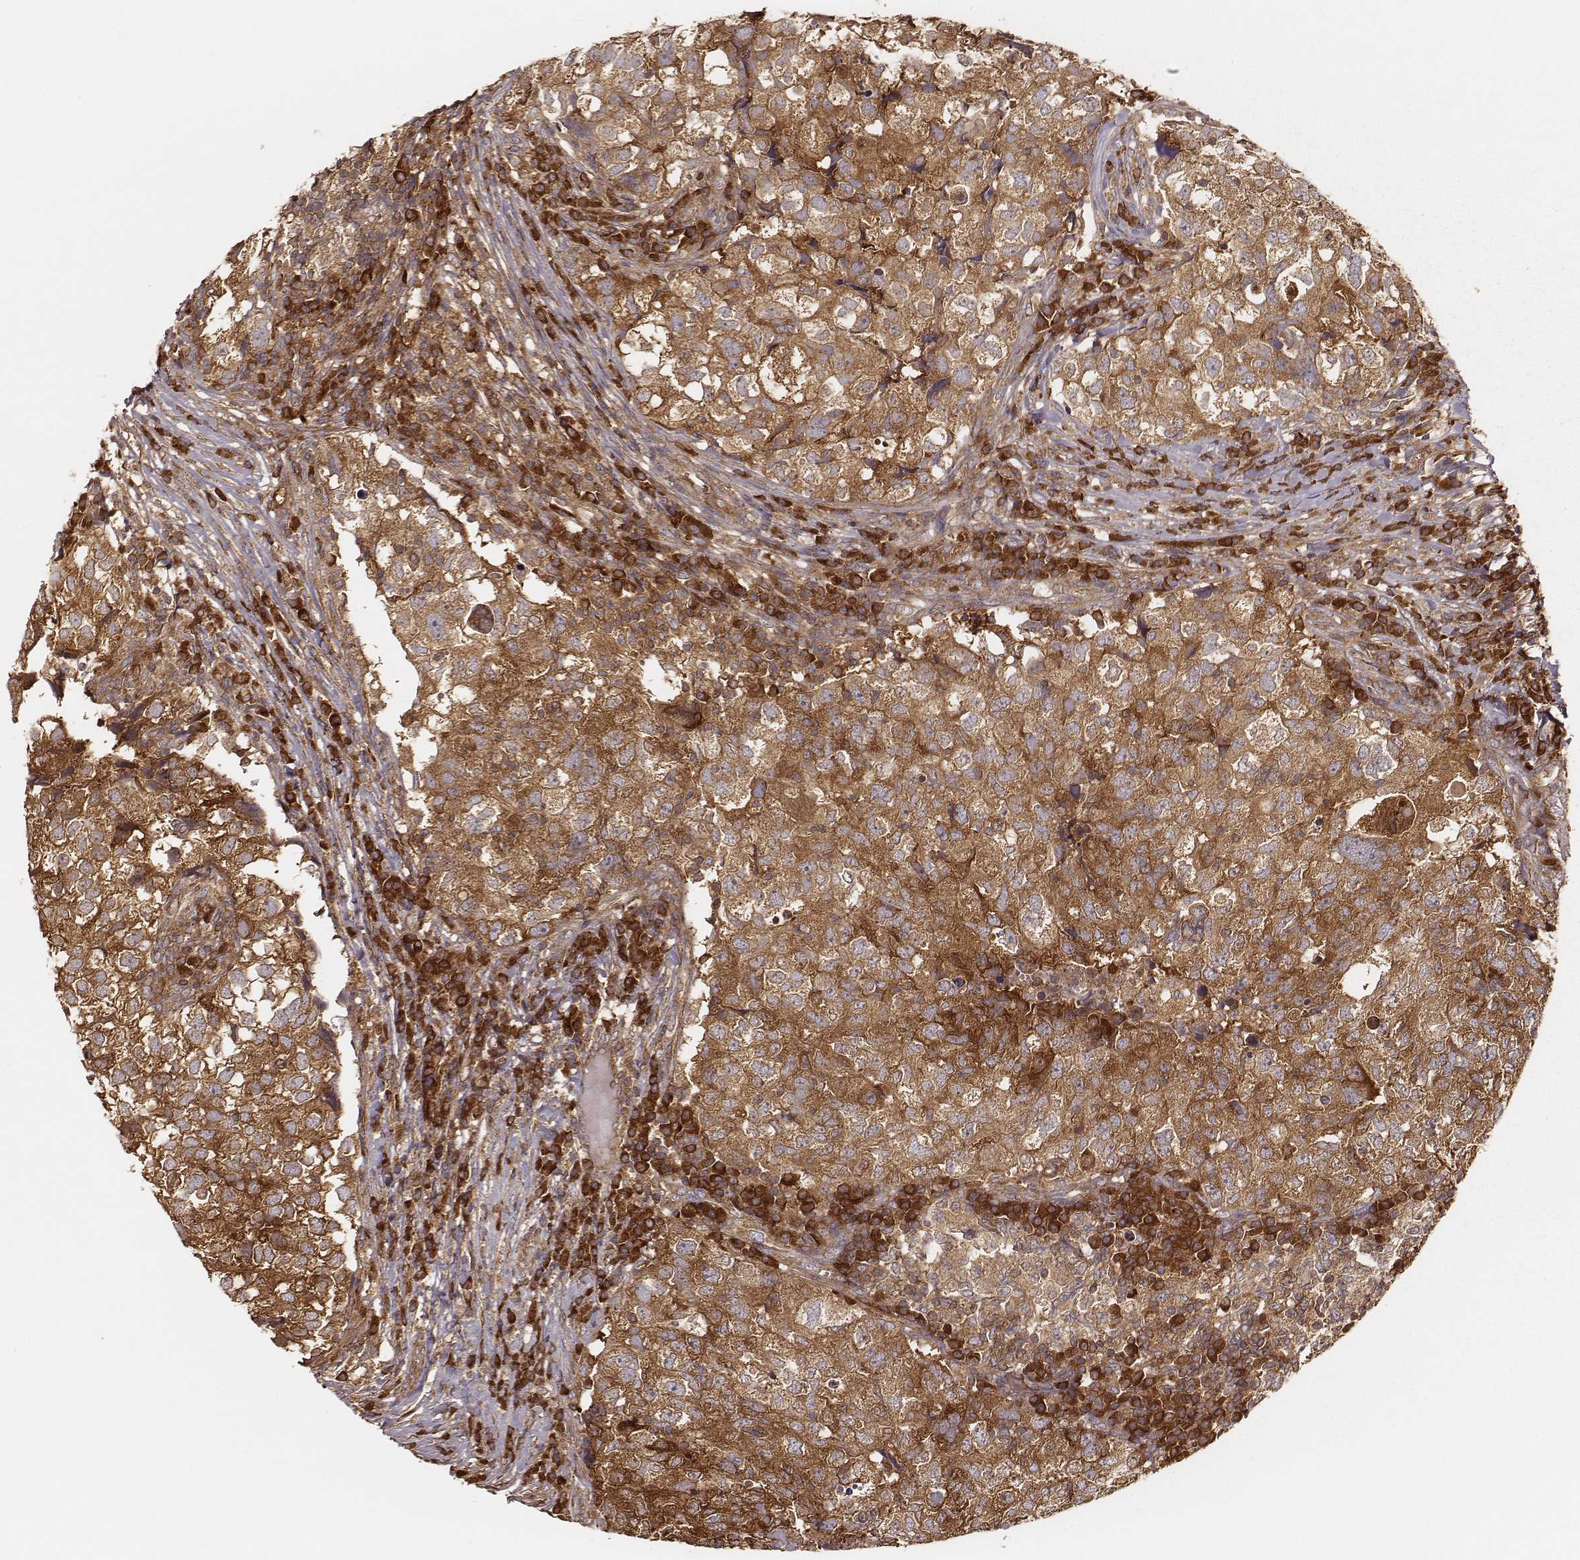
{"staining": {"intensity": "moderate", "quantity": ">75%", "location": "cytoplasmic/membranous"}, "tissue": "breast cancer", "cell_type": "Tumor cells", "image_type": "cancer", "snomed": [{"axis": "morphology", "description": "Duct carcinoma"}, {"axis": "topography", "description": "Breast"}], "caption": "A histopathology image of invasive ductal carcinoma (breast) stained for a protein reveals moderate cytoplasmic/membranous brown staining in tumor cells.", "gene": "CARS1", "patient": {"sex": "female", "age": 30}}